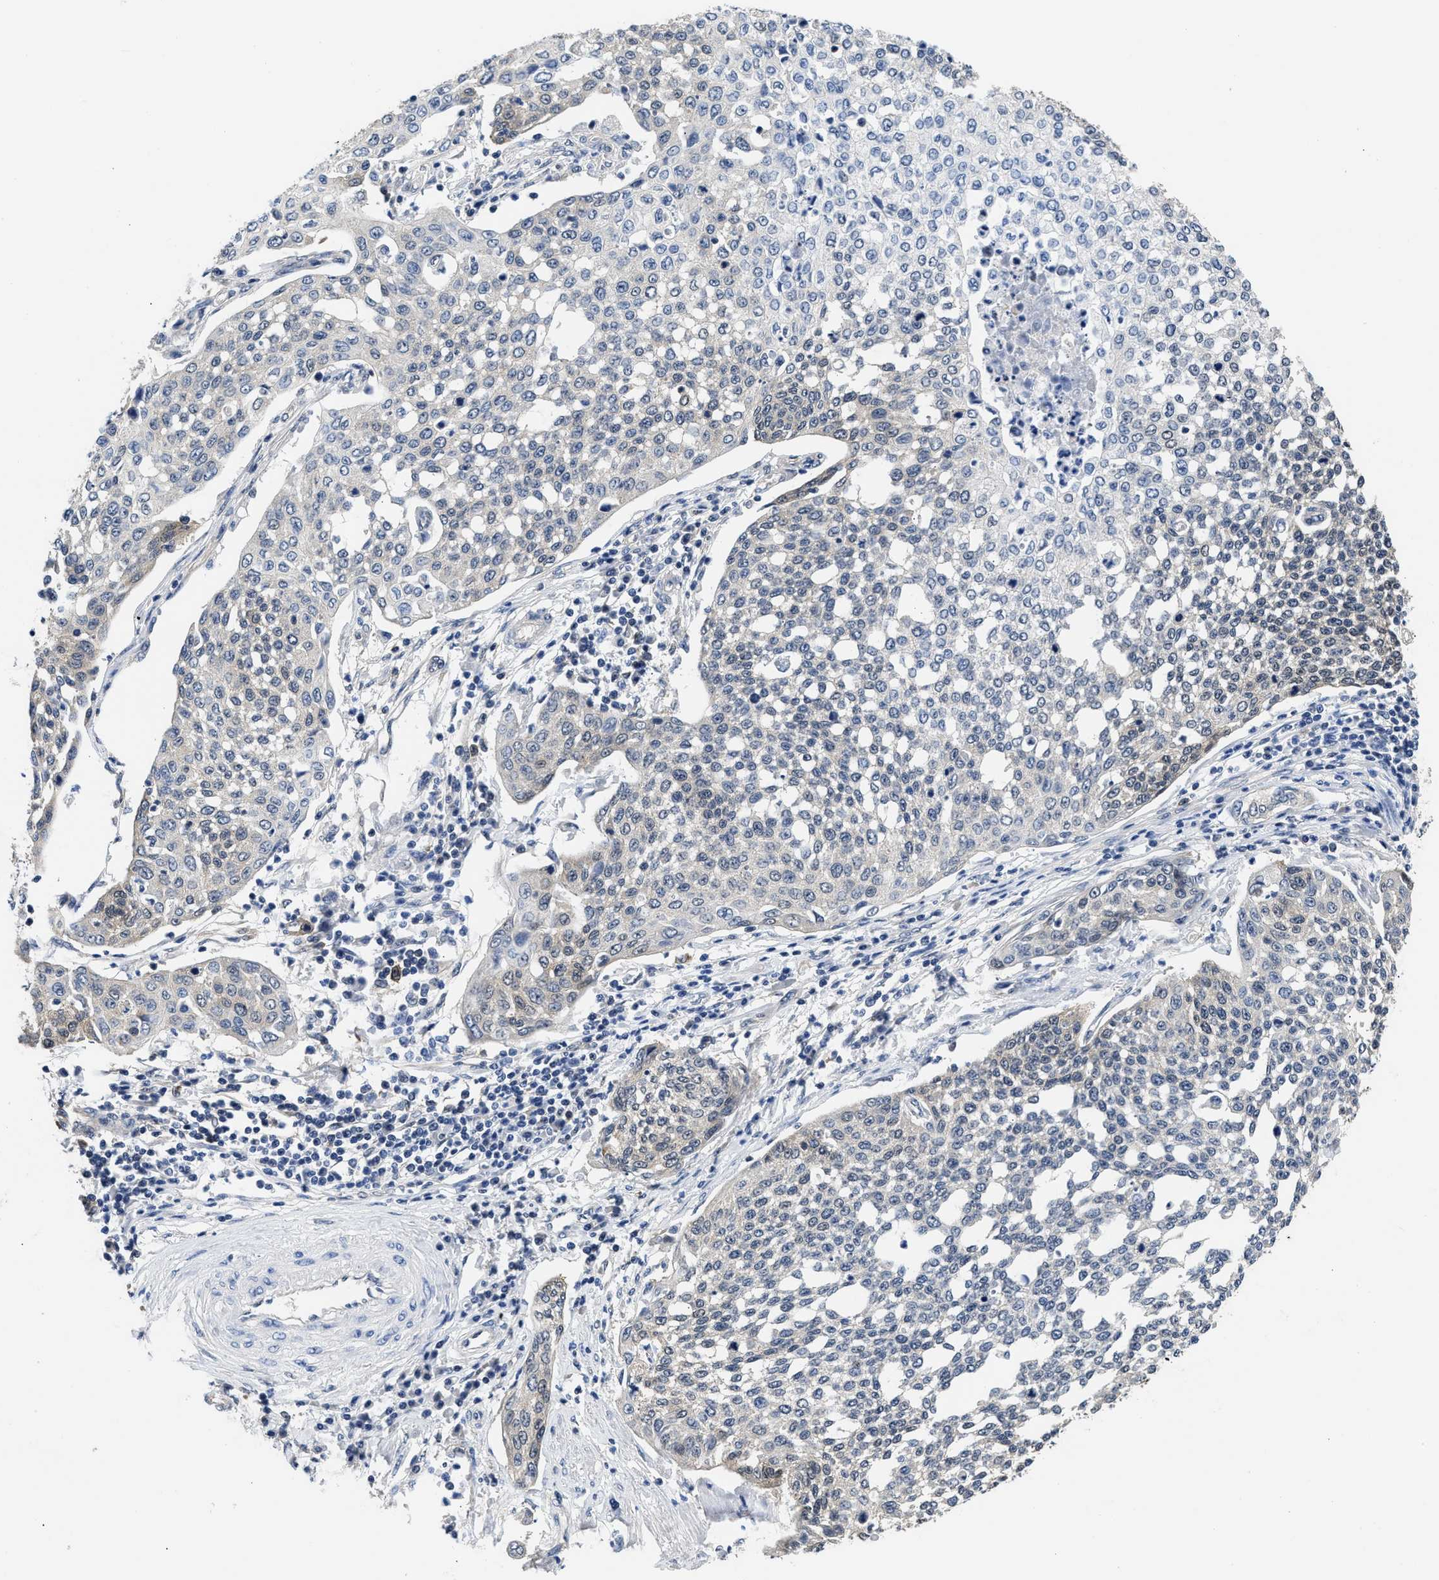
{"staining": {"intensity": "negative", "quantity": "none", "location": "none"}, "tissue": "cervical cancer", "cell_type": "Tumor cells", "image_type": "cancer", "snomed": [{"axis": "morphology", "description": "Squamous cell carcinoma, NOS"}, {"axis": "topography", "description": "Cervix"}], "caption": "Tumor cells show no significant protein positivity in squamous cell carcinoma (cervical).", "gene": "XPO5", "patient": {"sex": "female", "age": 34}}